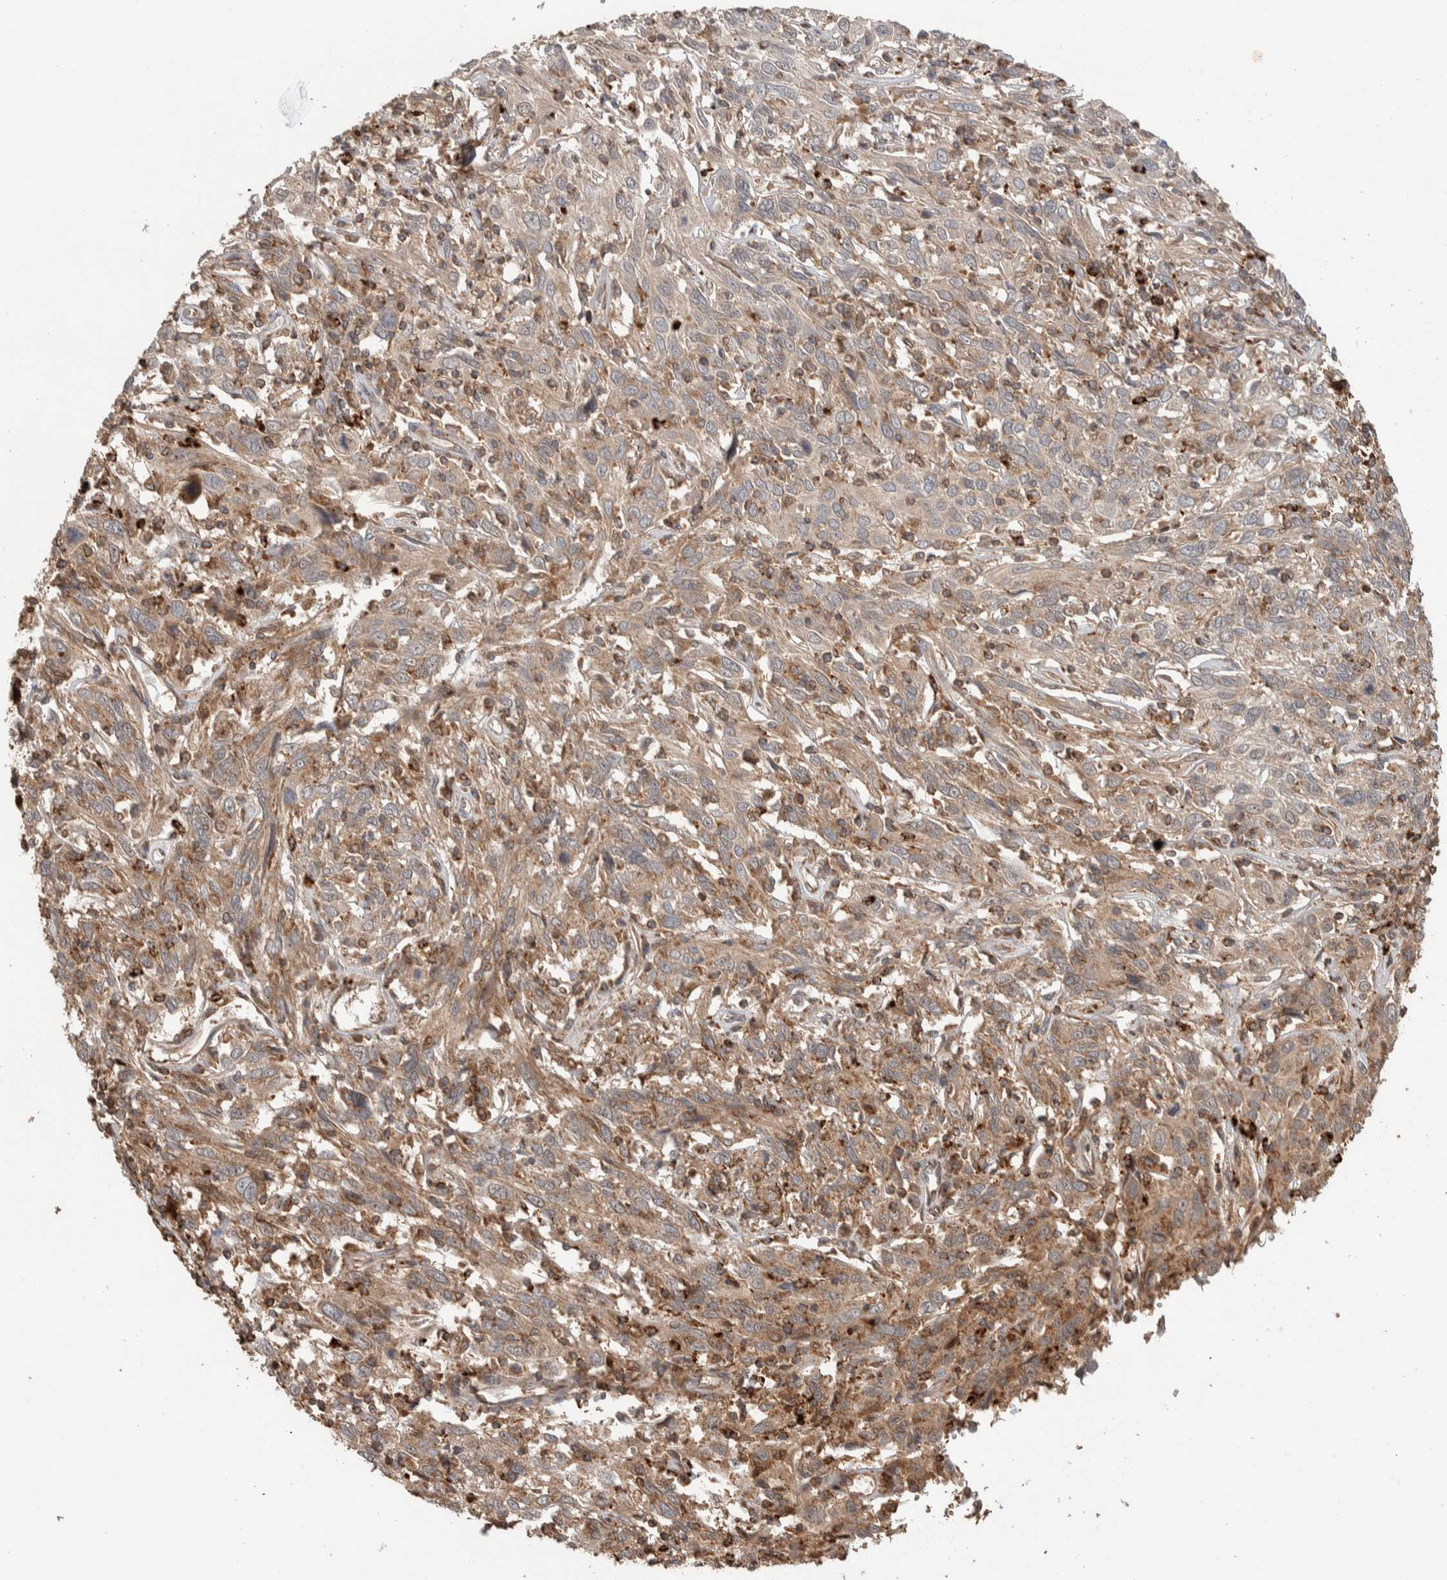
{"staining": {"intensity": "weak", "quantity": ">75%", "location": "cytoplasmic/membranous"}, "tissue": "cervical cancer", "cell_type": "Tumor cells", "image_type": "cancer", "snomed": [{"axis": "morphology", "description": "Squamous cell carcinoma, NOS"}, {"axis": "topography", "description": "Cervix"}], "caption": "Immunohistochemistry image of neoplastic tissue: human cervical squamous cell carcinoma stained using immunohistochemistry shows low levels of weak protein expression localized specifically in the cytoplasmic/membranous of tumor cells, appearing as a cytoplasmic/membranous brown color.", "gene": "VPS53", "patient": {"sex": "female", "age": 46}}